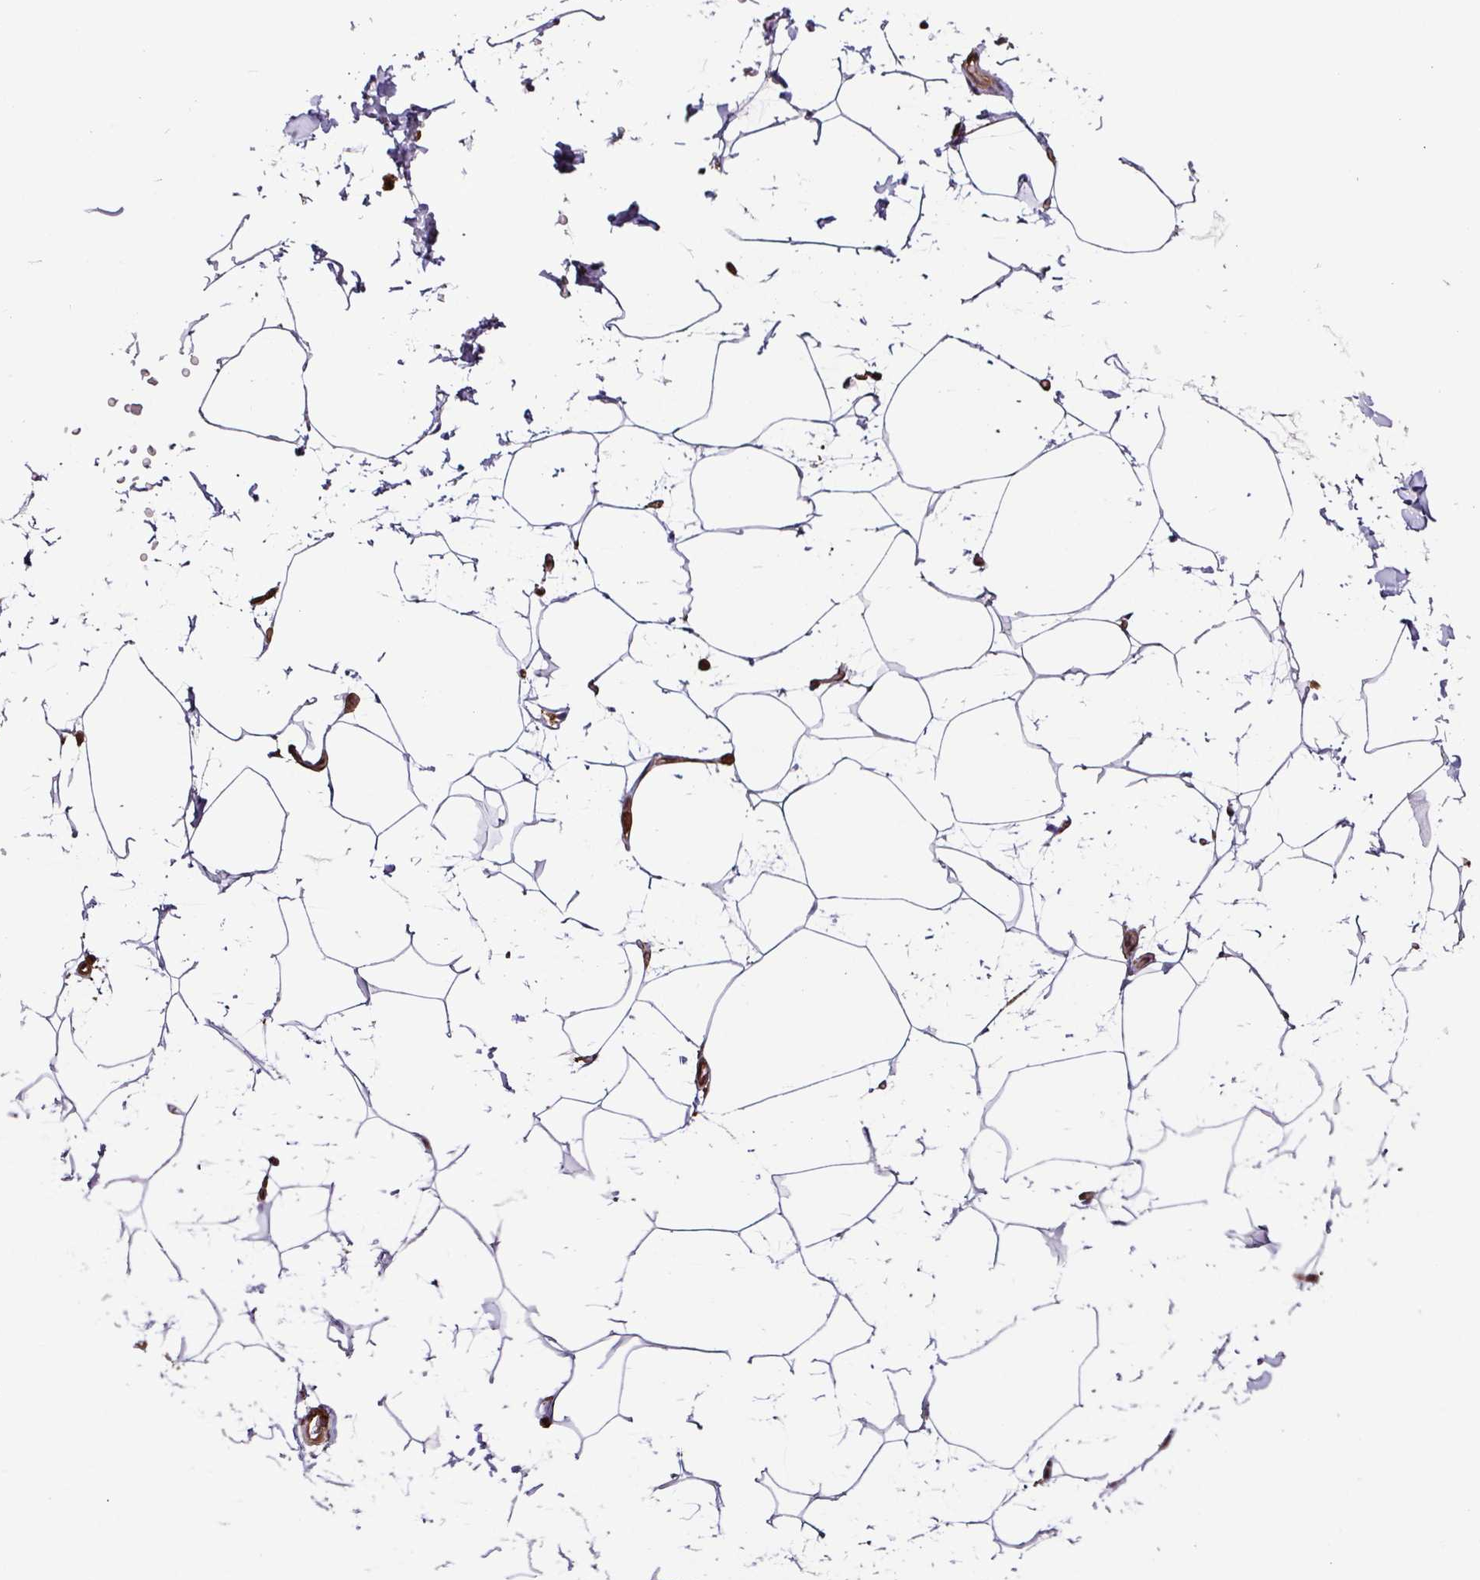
{"staining": {"intensity": "negative", "quantity": "none", "location": "none"}, "tissue": "adipose tissue", "cell_type": "Adipocytes", "image_type": "normal", "snomed": [{"axis": "morphology", "description": "Normal tissue, NOS"}, {"axis": "topography", "description": "Vascular tissue"}, {"axis": "topography", "description": "Peripheral nerve tissue"}], "caption": "Immunohistochemistry (IHC) of benign human adipose tissue displays no expression in adipocytes. (DAB (3,3'-diaminobenzidine) immunohistochemistry visualized using brightfield microscopy, high magnification).", "gene": "ARHGDIB", "patient": {"sex": "male", "age": 41}}